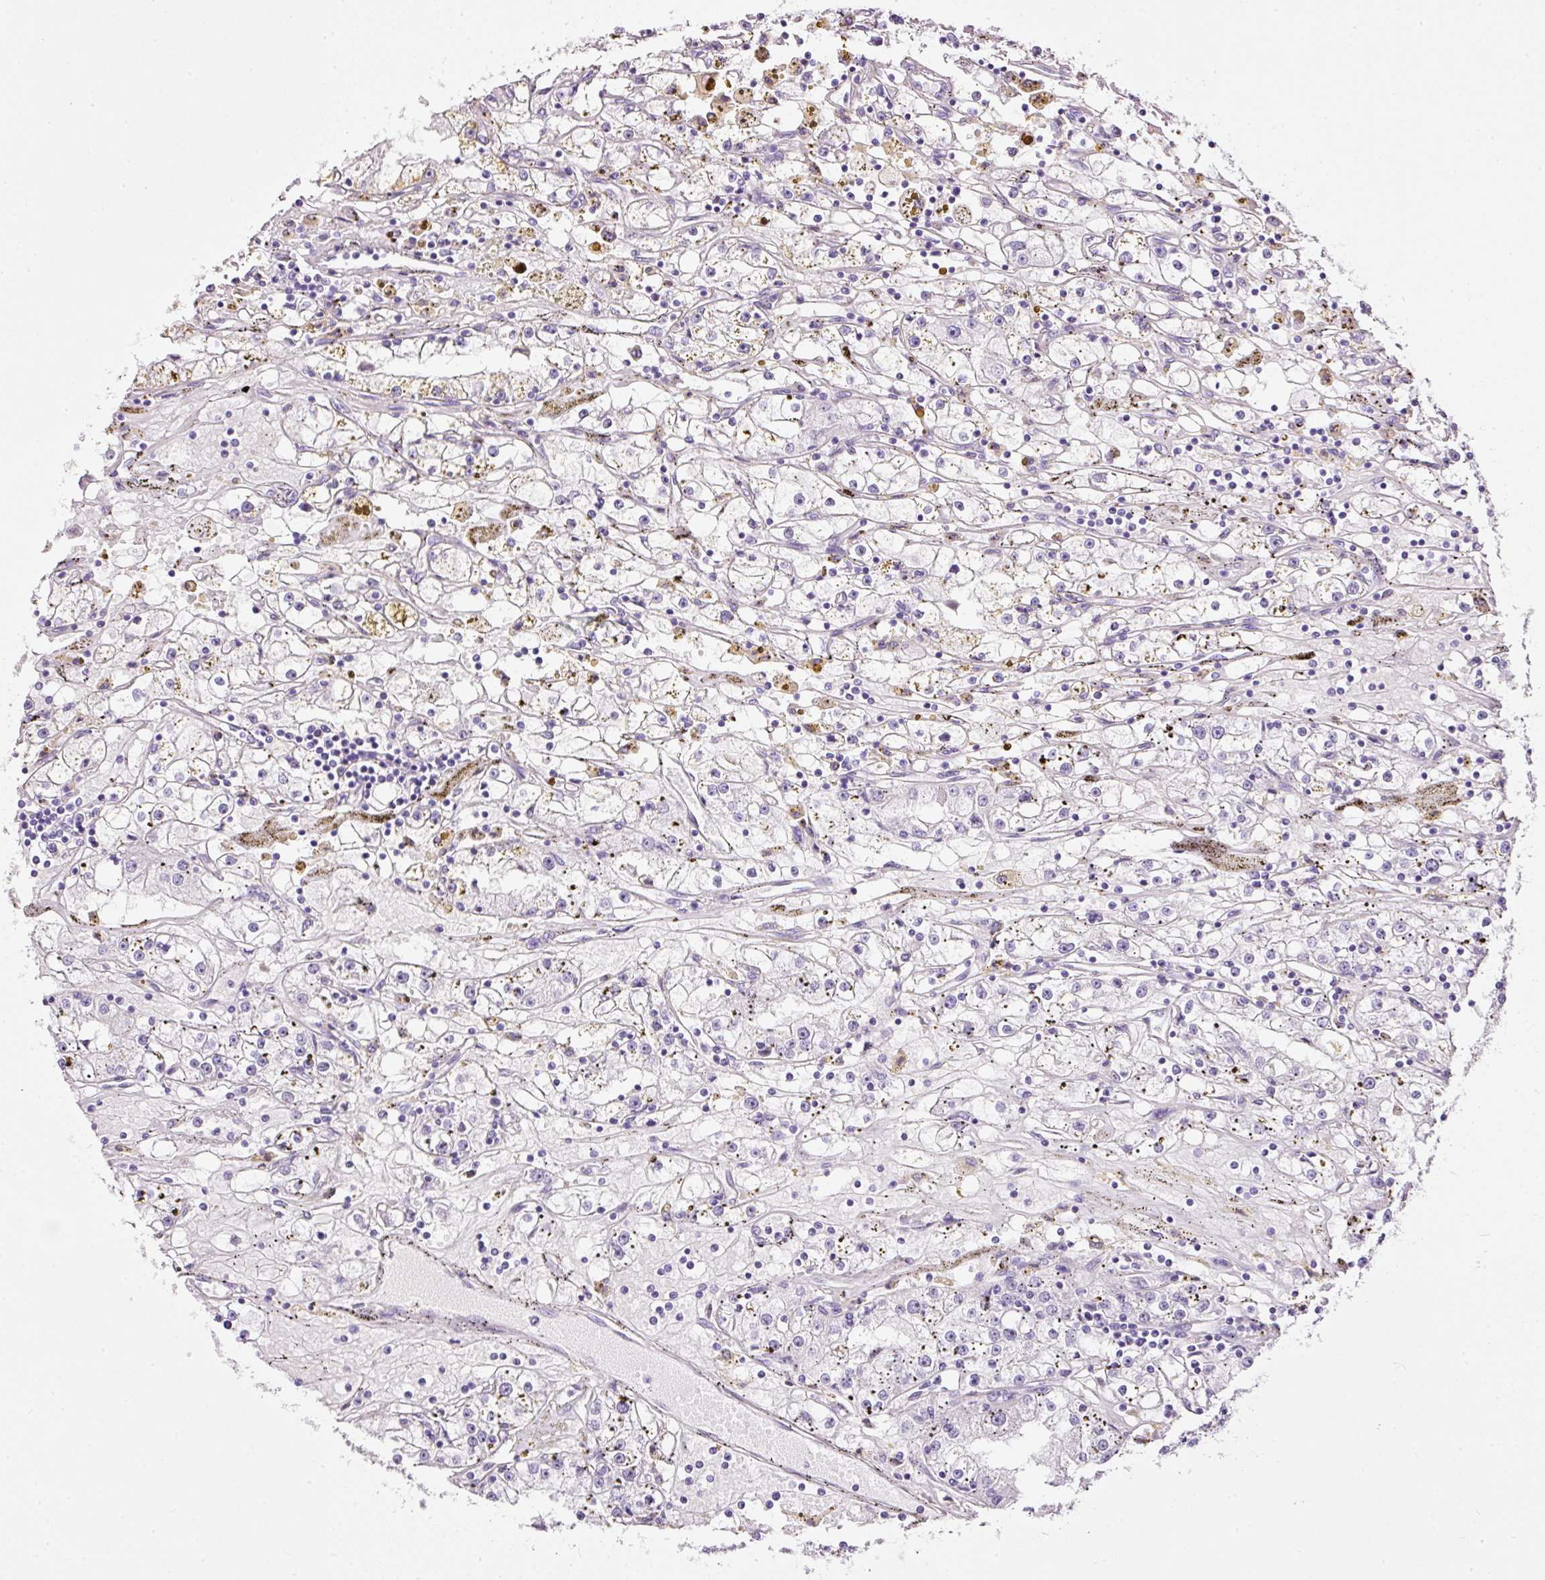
{"staining": {"intensity": "negative", "quantity": "none", "location": "none"}, "tissue": "renal cancer", "cell_type": "Tumor cells", "image_type": "cancer", "snomed": [{"axis": "morphology", "description": "Adenocarcinoma, NOS"}, {"axis": "topography", "description": "Kidney"}], "caption": "Adenocarcinoma (renal) was stained to show a protein in brown. There is no significant staining in tumor cells. The staining was performed using DAB (3,3'-diaminobenzidine) to visualize the protein expression in brown, while the nuclei were stained in blue with hematoxylin (Magnification: 20x).", "gene": "BSND", "patient": {"sex": "male", "age": 56}}